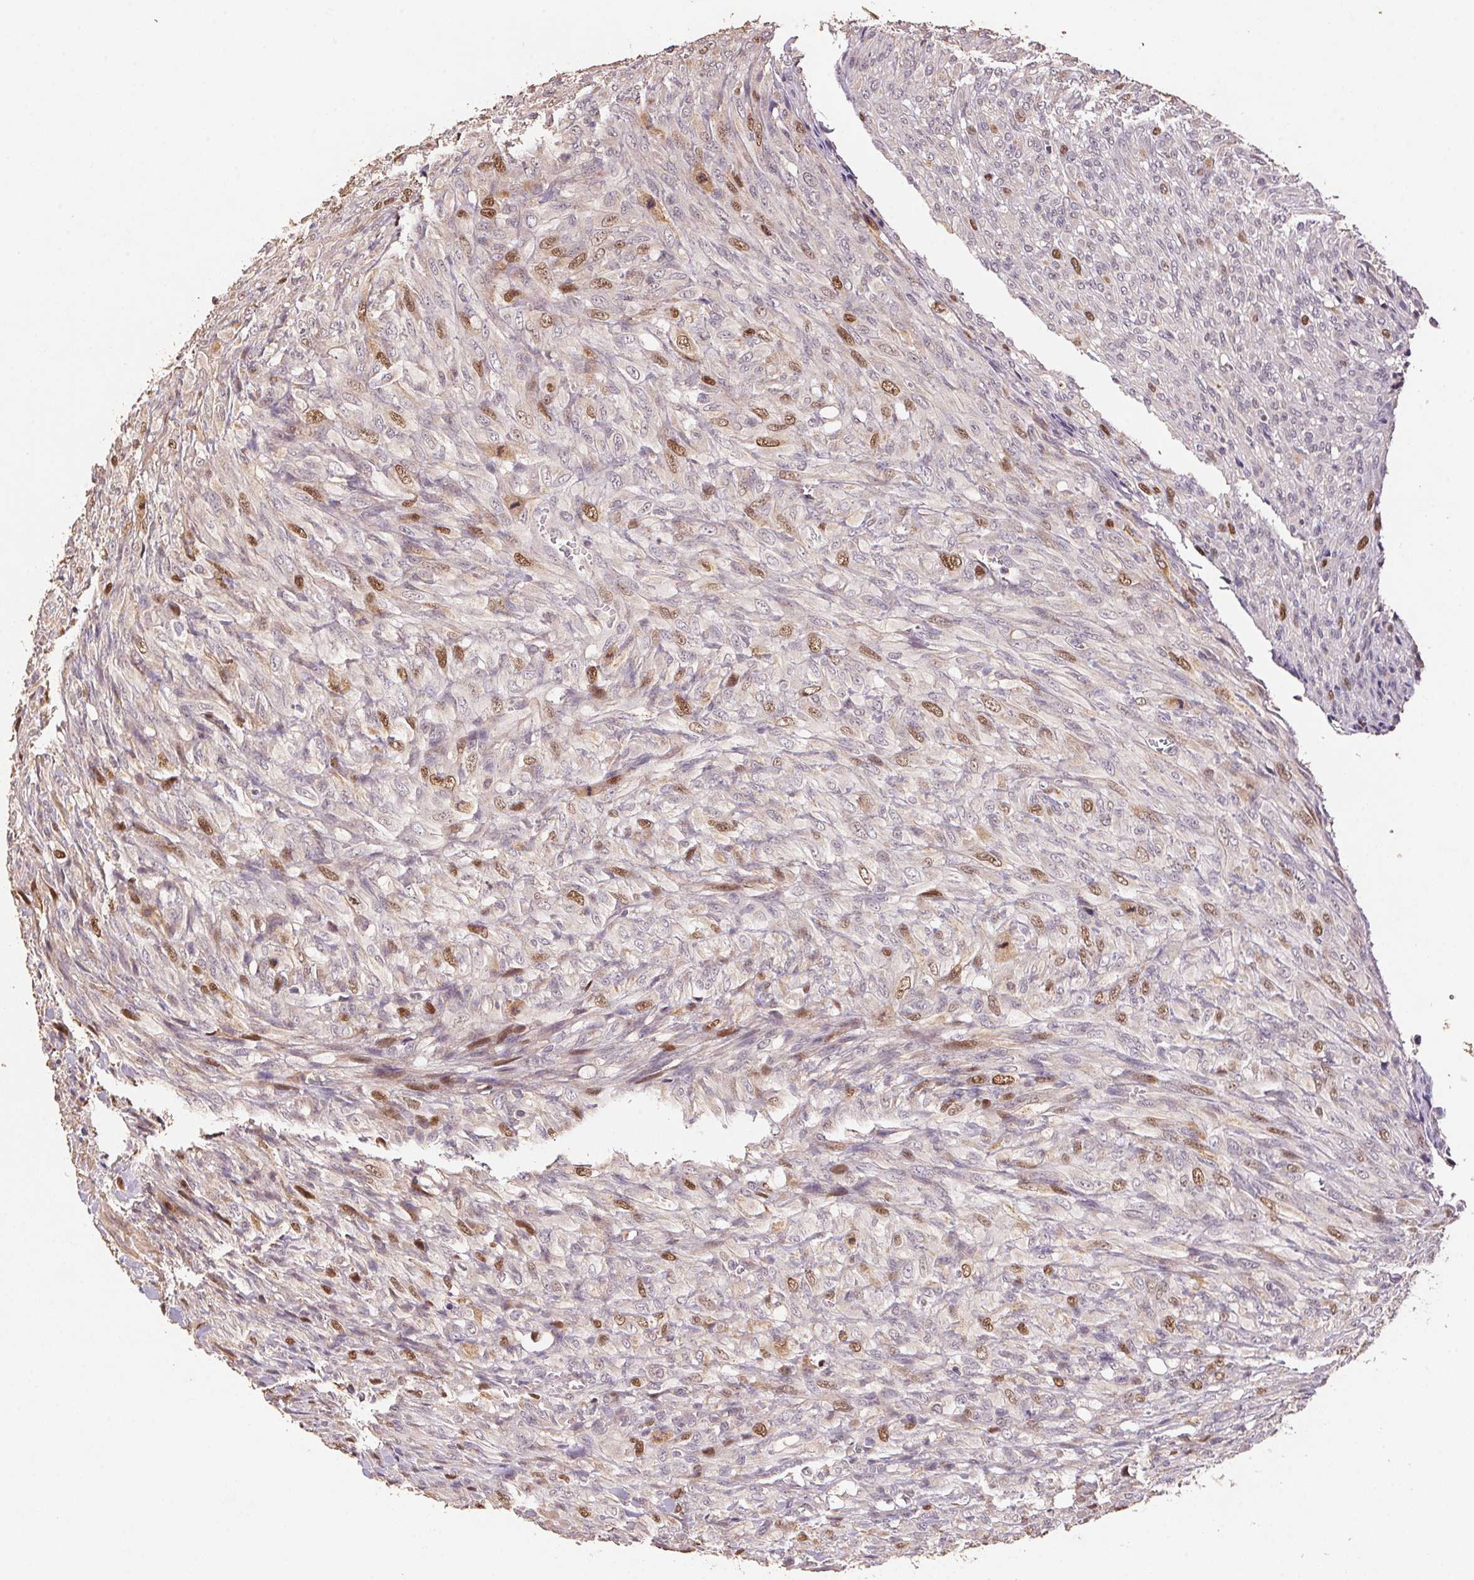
{"staining": {"intensity": "moderate", "quantity": "<25%", "location": "nuclear"}, "tissue": "renal cancer", "cell_type": "Tumor cells", "image_type": "cancer", "snomed": [{"axis": "morphology", "description": "Adenocarcinoma, NOS"}, {"axis": "topography", "description": "Kidney"}], "caption": "DAB (3,3'-diaminobenzidine) immunohistochemical staining of renal adenocarcinoma shows moderate nuclear protein staining in approximately <25% of tumor cells.", "gene": "CENPF", "patient": {"sex": "male", "age": 58}}